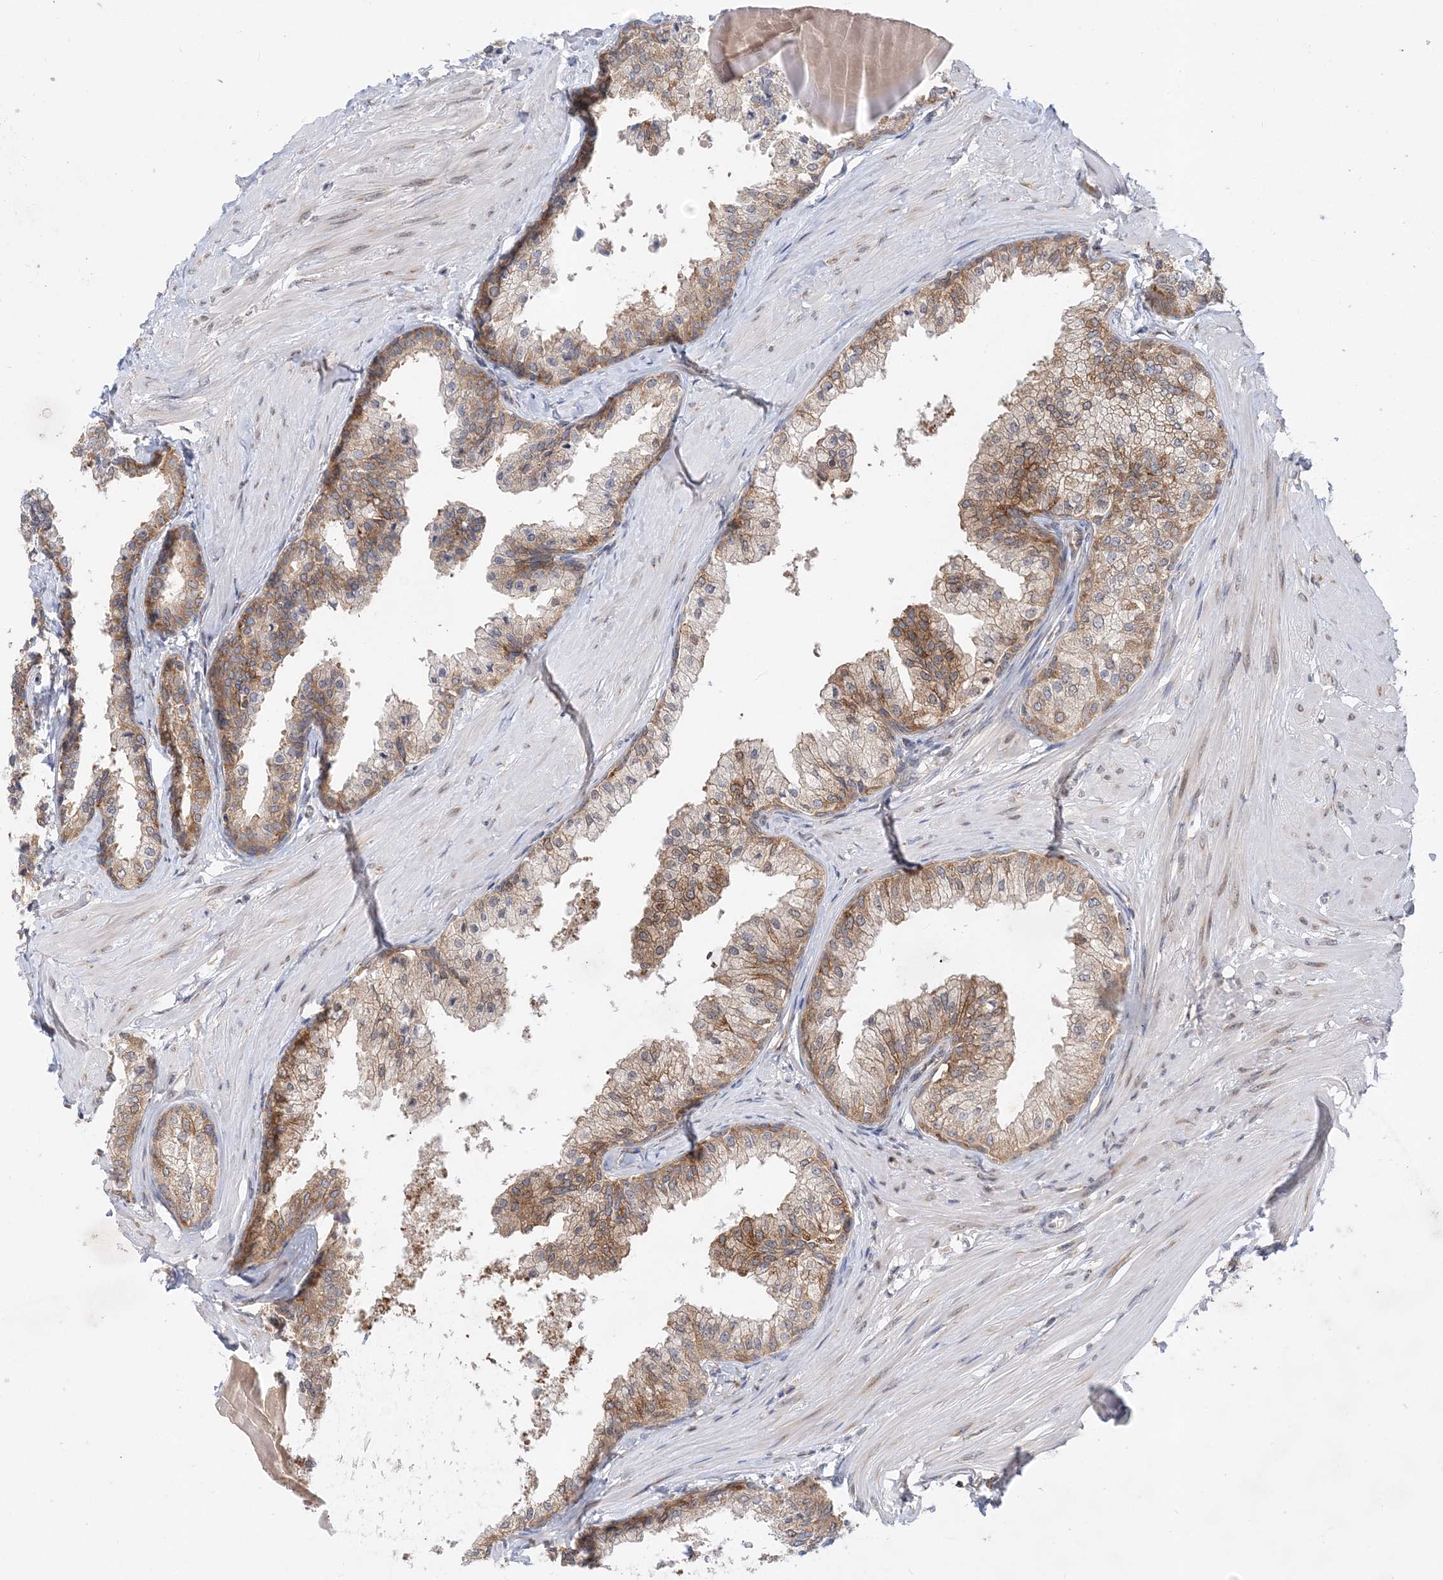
{"staining": {"intensity": "strong", "quantity": ">75%", "location": "cytoplasmic/membranous"}, "tissue": "prostate", "cell_type": "Glandular cells", "image_type": "normal", "snomed": [{"axis": "morphology", "description": "Normal tissue, NOS"}, {"axis": "topography", "description": "Prostate"}], "caption": "A brown stain shows strong cytoplasmic/membranous positivity of a protein in glandular cells of unremarkable human prostate. (Stains: DAB (3,3'-diaminobenzidine) in brown, nuclei in blue, Microscopy: brightfield microscopy at high magnification).", "gene": "LARP4B", "patient": {"sex": "male", "age": 48}}